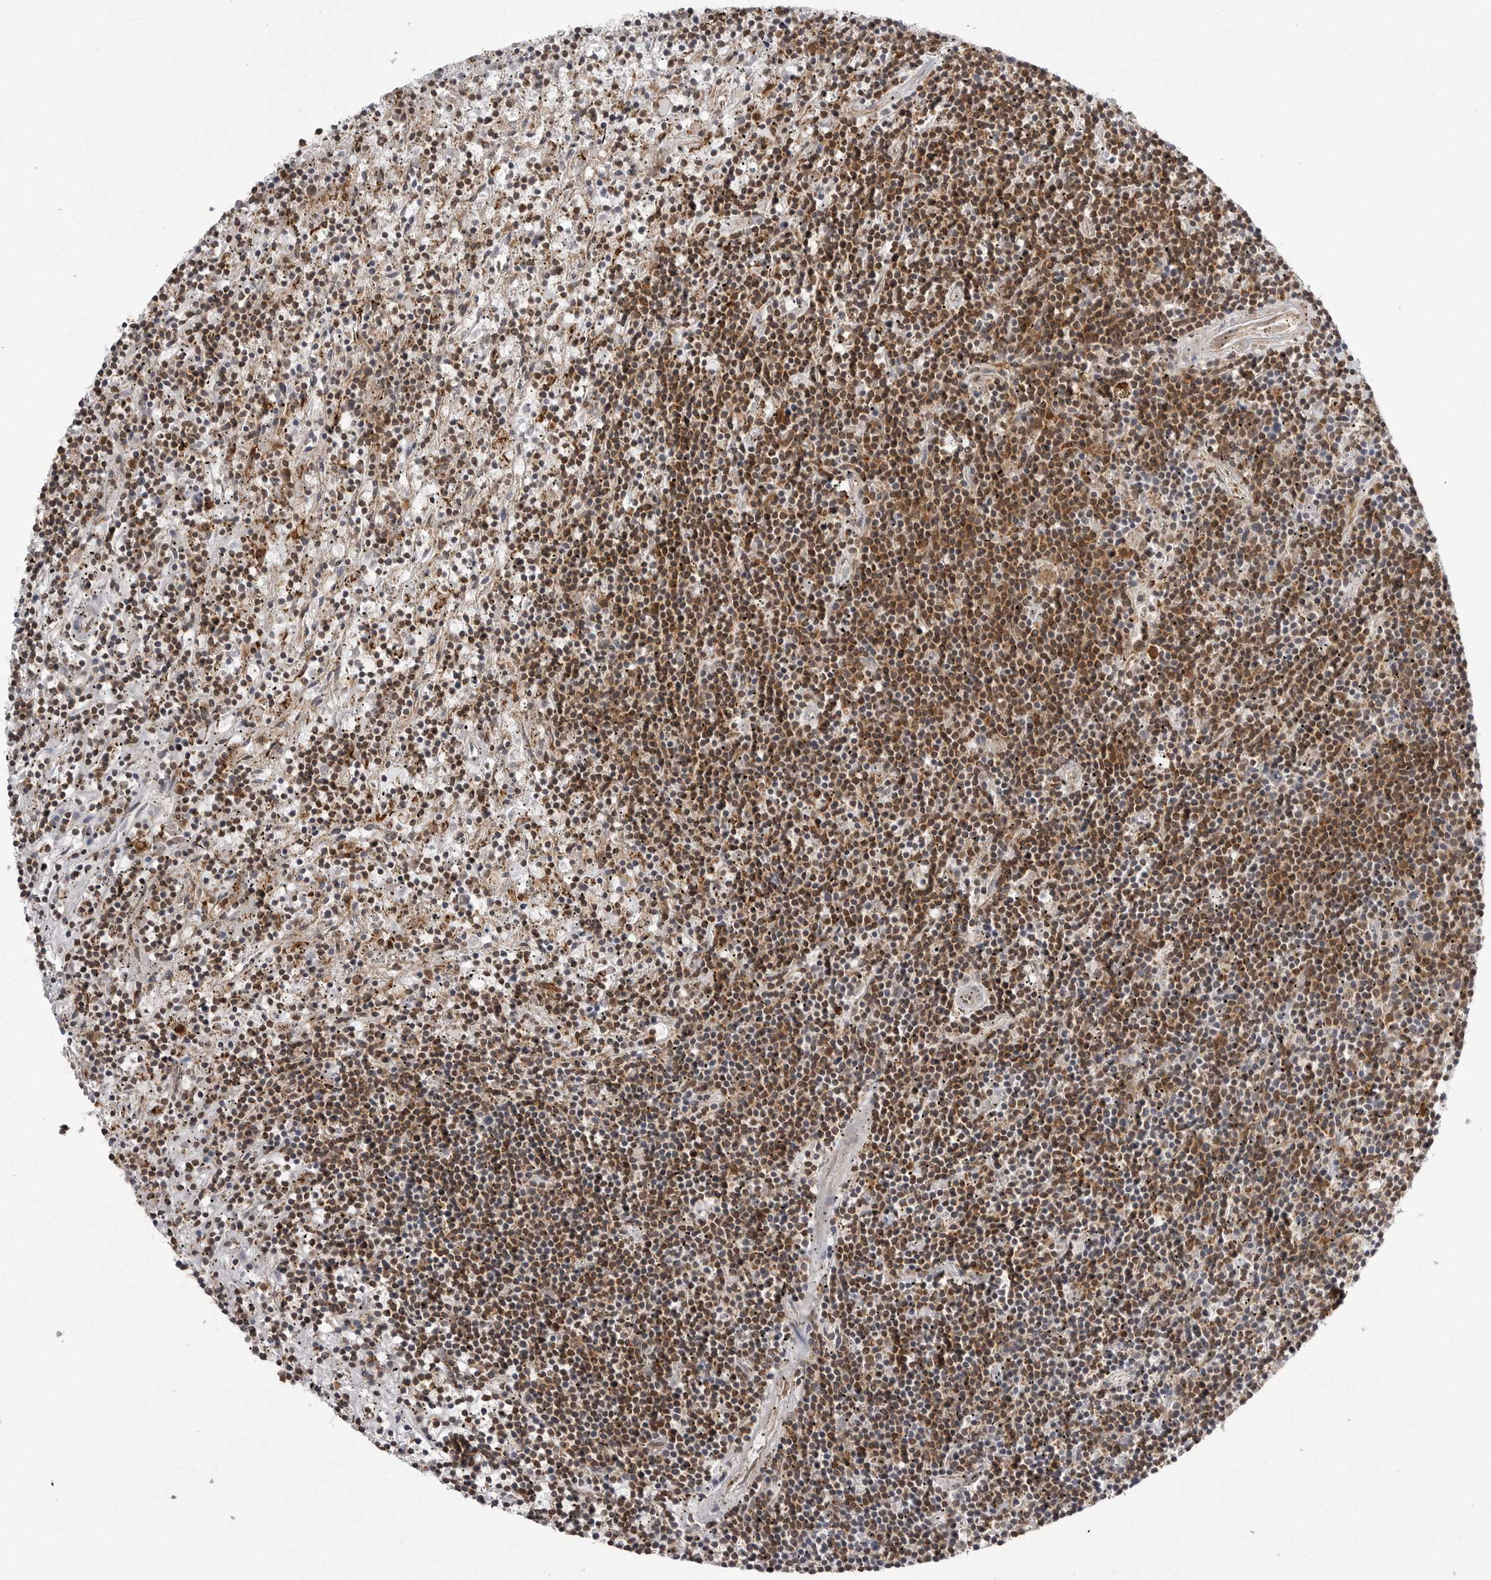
{"staining": {"intensity": "moderate", "quantity": ">75%", "location": "cytoplasmic/membranous"}, "tissue": "lymphoma", "cell_type": "Tumor cells", "image_type": "cancer", "snomed": [{"axis": "morphology", "description": "Malignant lymphoma, non-Hodgkin's type, Low grade"}, {"axis": "topography", "description": "Spleen"}], "caption": "Immunohistochemistry image of neoplastic tissue: low-grade malignant lymphoma, non-Hodgkin's type stained using IHC demonstrates medium levels of moderate protein expression localized specifically in the cytoplasmic/membranous of tumor cells, appearing as a cytoplasmic/membranous brown color.", "gene": "FH", "patient": {"sex": "male", "age": 76}}